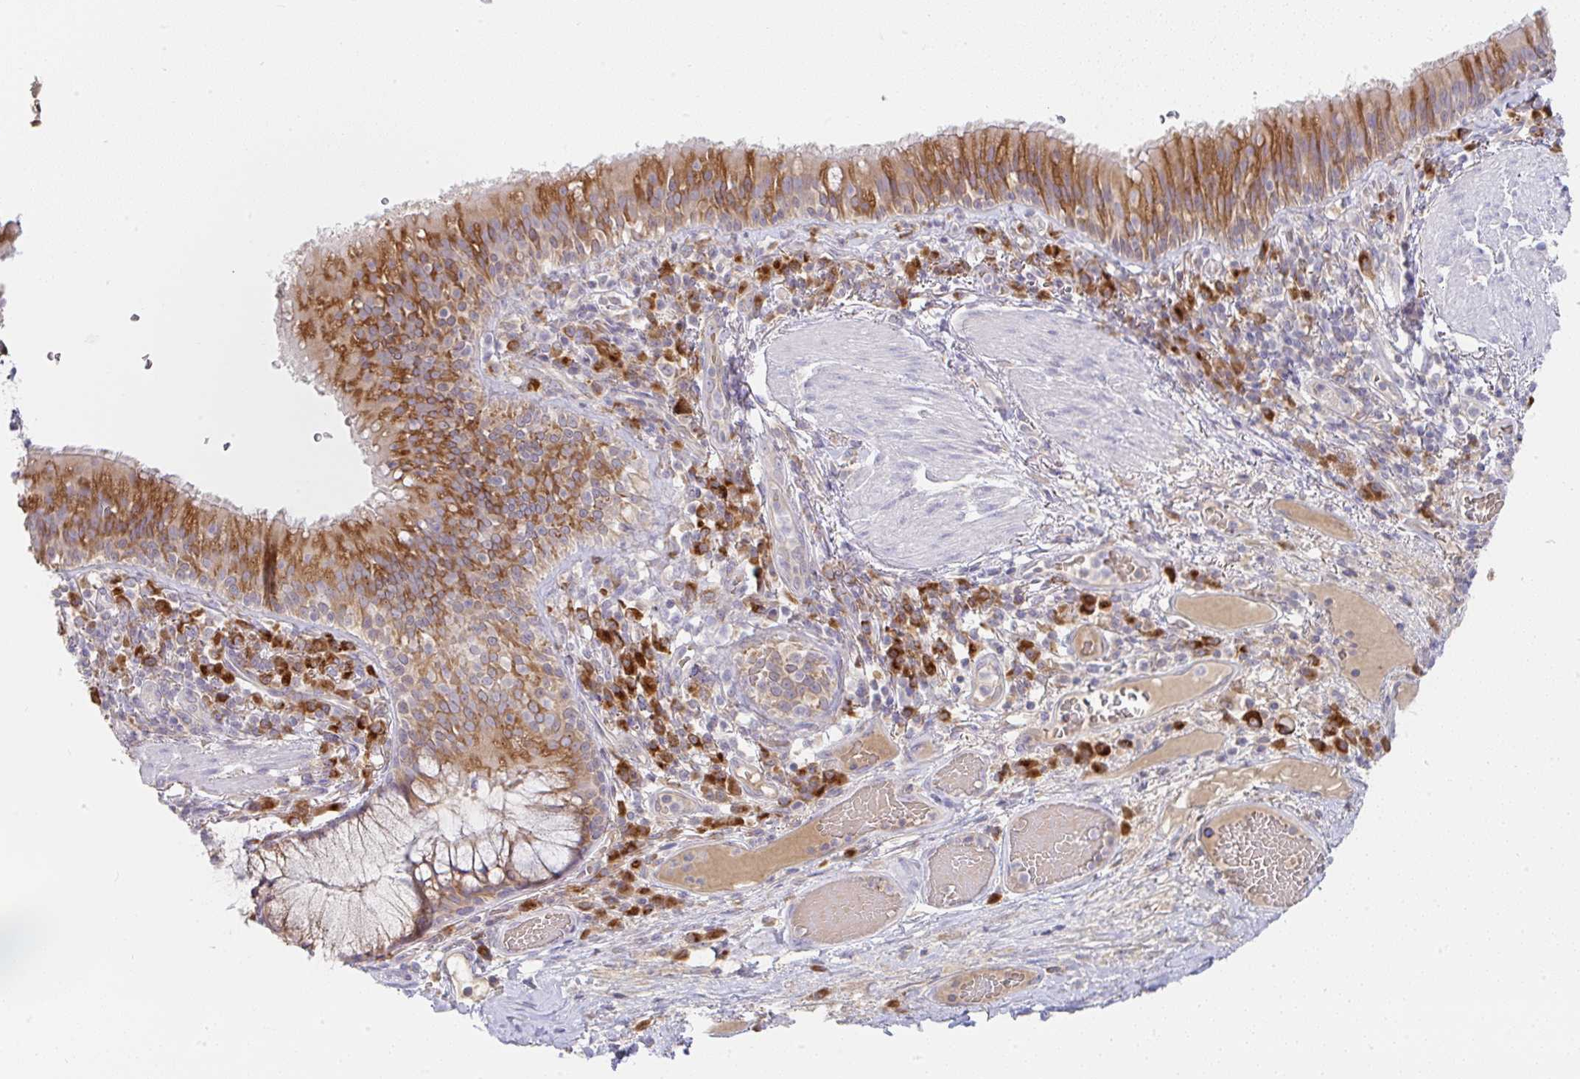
{"staining": {"intensity": "moderate", "quantity": ">75%", "location": "cytoplasmic/membranous"}, "tissue": "bronchus", "cell_type": "Respiratory epithelial cells", "image_type": "normal", "snomed": [{"axis": "morphology", "description": "Normal tissue, NOS"}, {"axis": "topography", "description": "Cartilage tissue"}, {"axis": "topography", "description": "Bronchus"}], "caption": "The micrograph exhibits immunohistochemical staining of benign bronchus. There is moderate cytoplasmic/membranous positivity is appreciated in approximately >75% of respiratory epithelial cells.", "gene": "DERL2", "patient": {"sex": "male", "age": 56}}